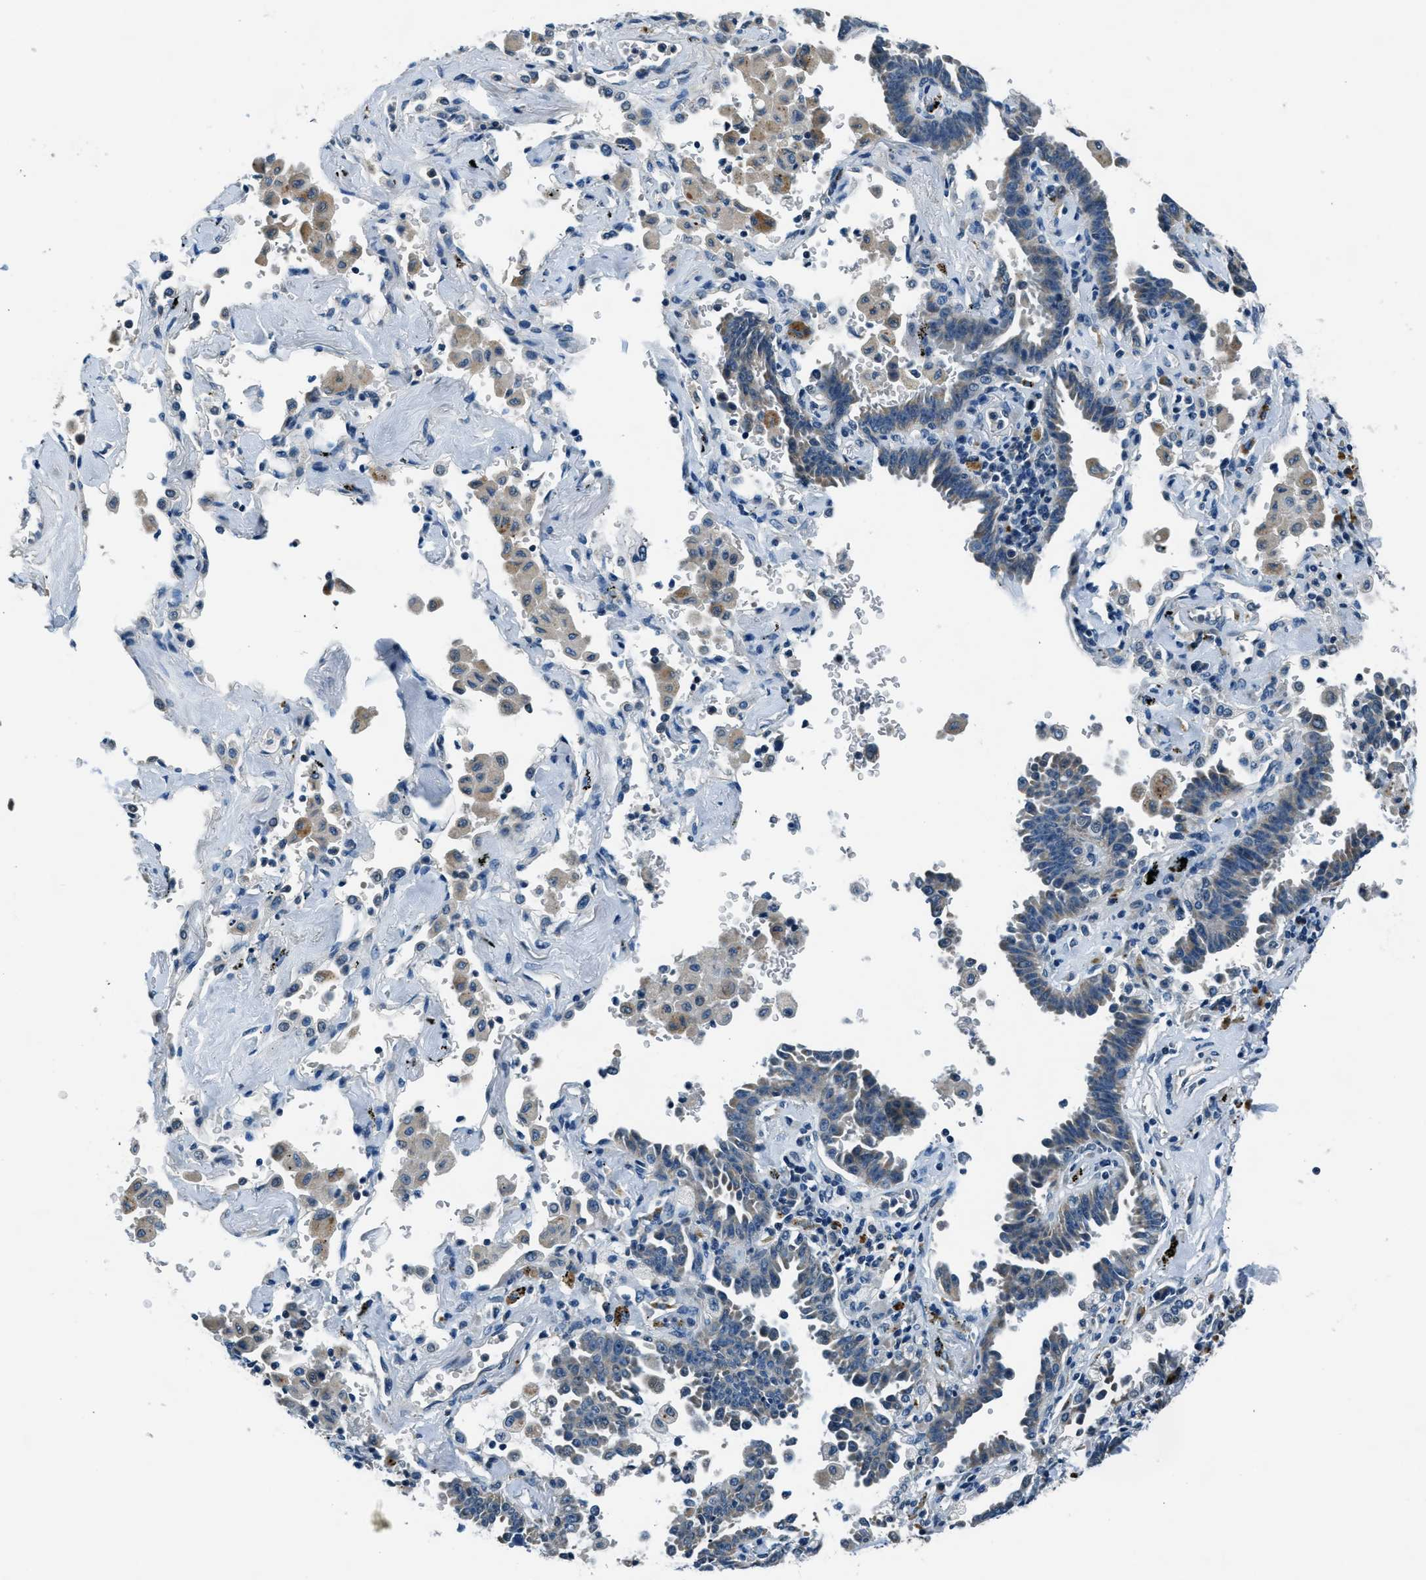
{"staining": {"intensity": "negative", "quantity": "none", "location": "none"}, "tissue": "lung cancer", "cell_type": "Tumor cells", "image_type": "cancer", "snomed": [{"axis": "morphology", "description": "Adenocarcinoma, NOS"}, {"axis": "topography", "description": "Lung"}], "caption": "This image is of lung adenocarcinoma stained with immunohistochemistry to label a protein in brown with the nuclei are counter-stained blue. There is no staining in tumor cells.", "gene": "NME8", "patient": {"sex": "female", "age": 64}}